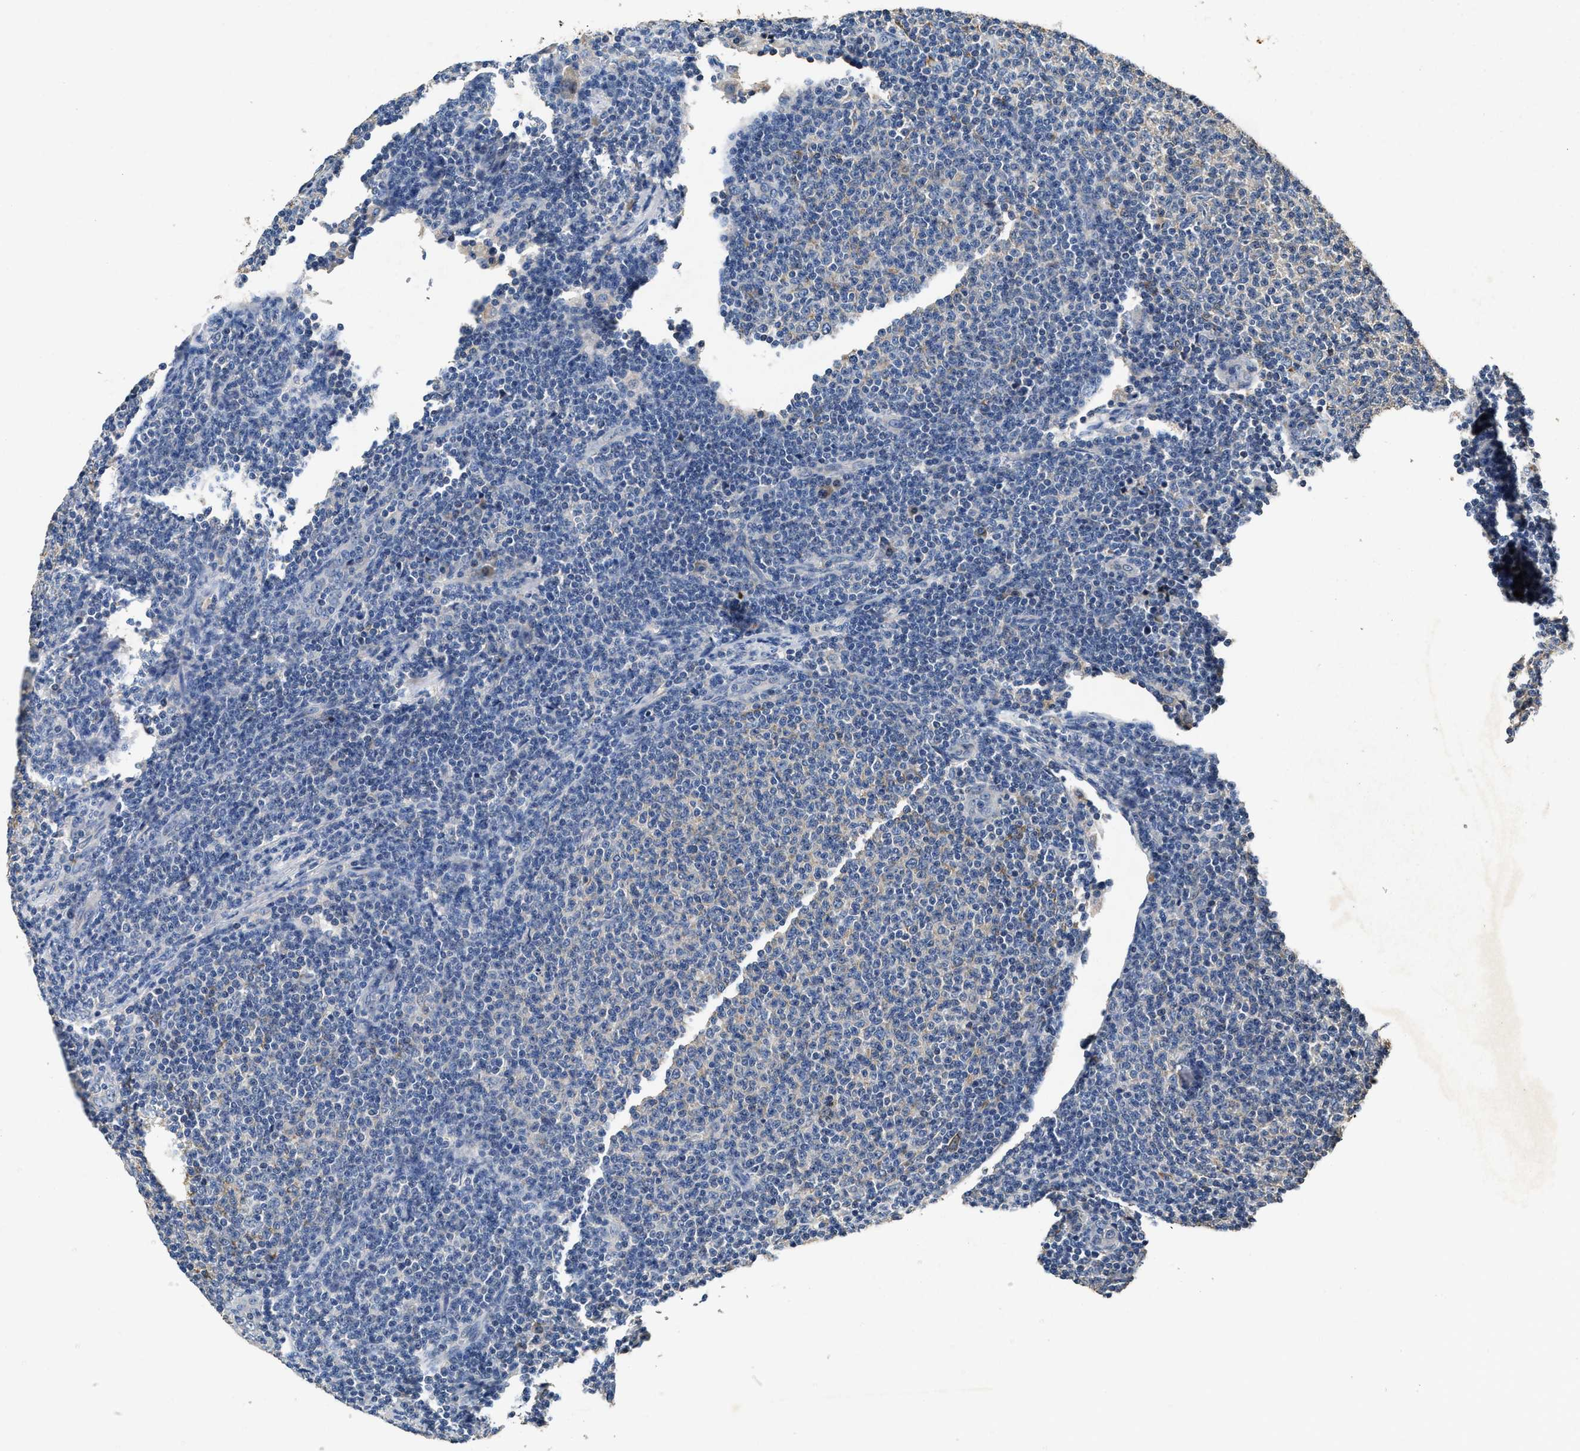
{"staining": {"intensity": "negative", "quantity": "none", "location": "none"}, "tissue": "lymphoma", "cell_type": "Tumor cells", "image_type": "cancer", "snomed": [{"axis": "morphology", "description": "Malignant lymphoma, non-Hodgkin's type, Low grade"}, {"axis": "topography", "description": "Lymph node"}], "caption": "Immunohistochemical staining of low-grade malignant lymphoma, non-Hodgkin's type exhibits no significant positivity in tumor cells.", "gene": "C3", "patient": {"sex": "male", "age": 66}}